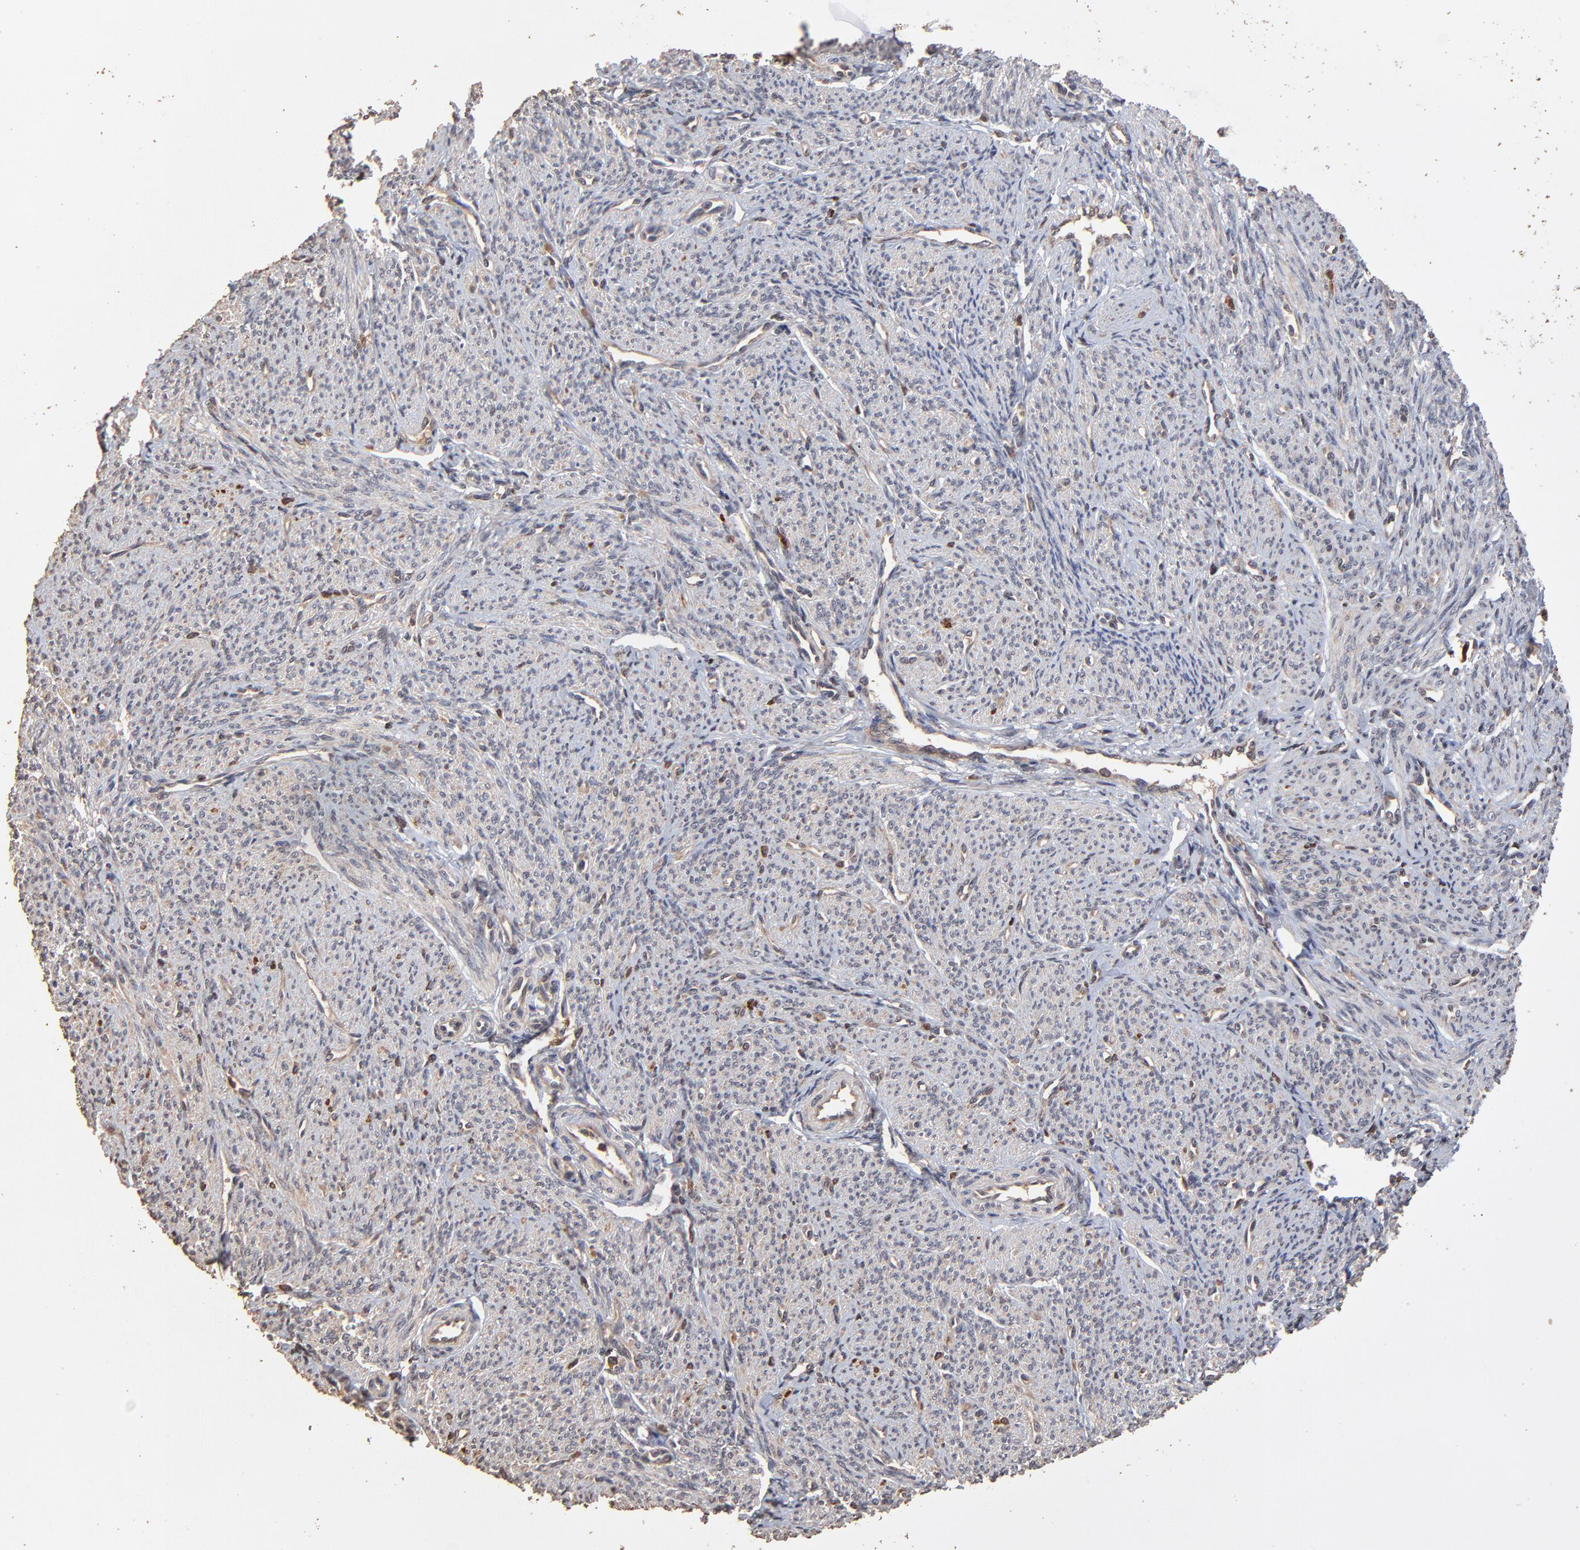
{"staining": {"intensity": "negative", "quantity": "none", "location": "none"}, "tissue": "smooth muscle", "cell_type": "Smooth muscle cells", "image_type": "normal", "snomed": [{"axis": "morphology", "description": "Normal tissue, NOS"}, {"axis": "topography", "description": "Smooth muscle"}], "caption": "Histopathology image shows no significant protein positivity in smooth muscle cells of benign smooth muscle.", "gene": "CASP1", "patient": {"sex": "female", "age": 65}}